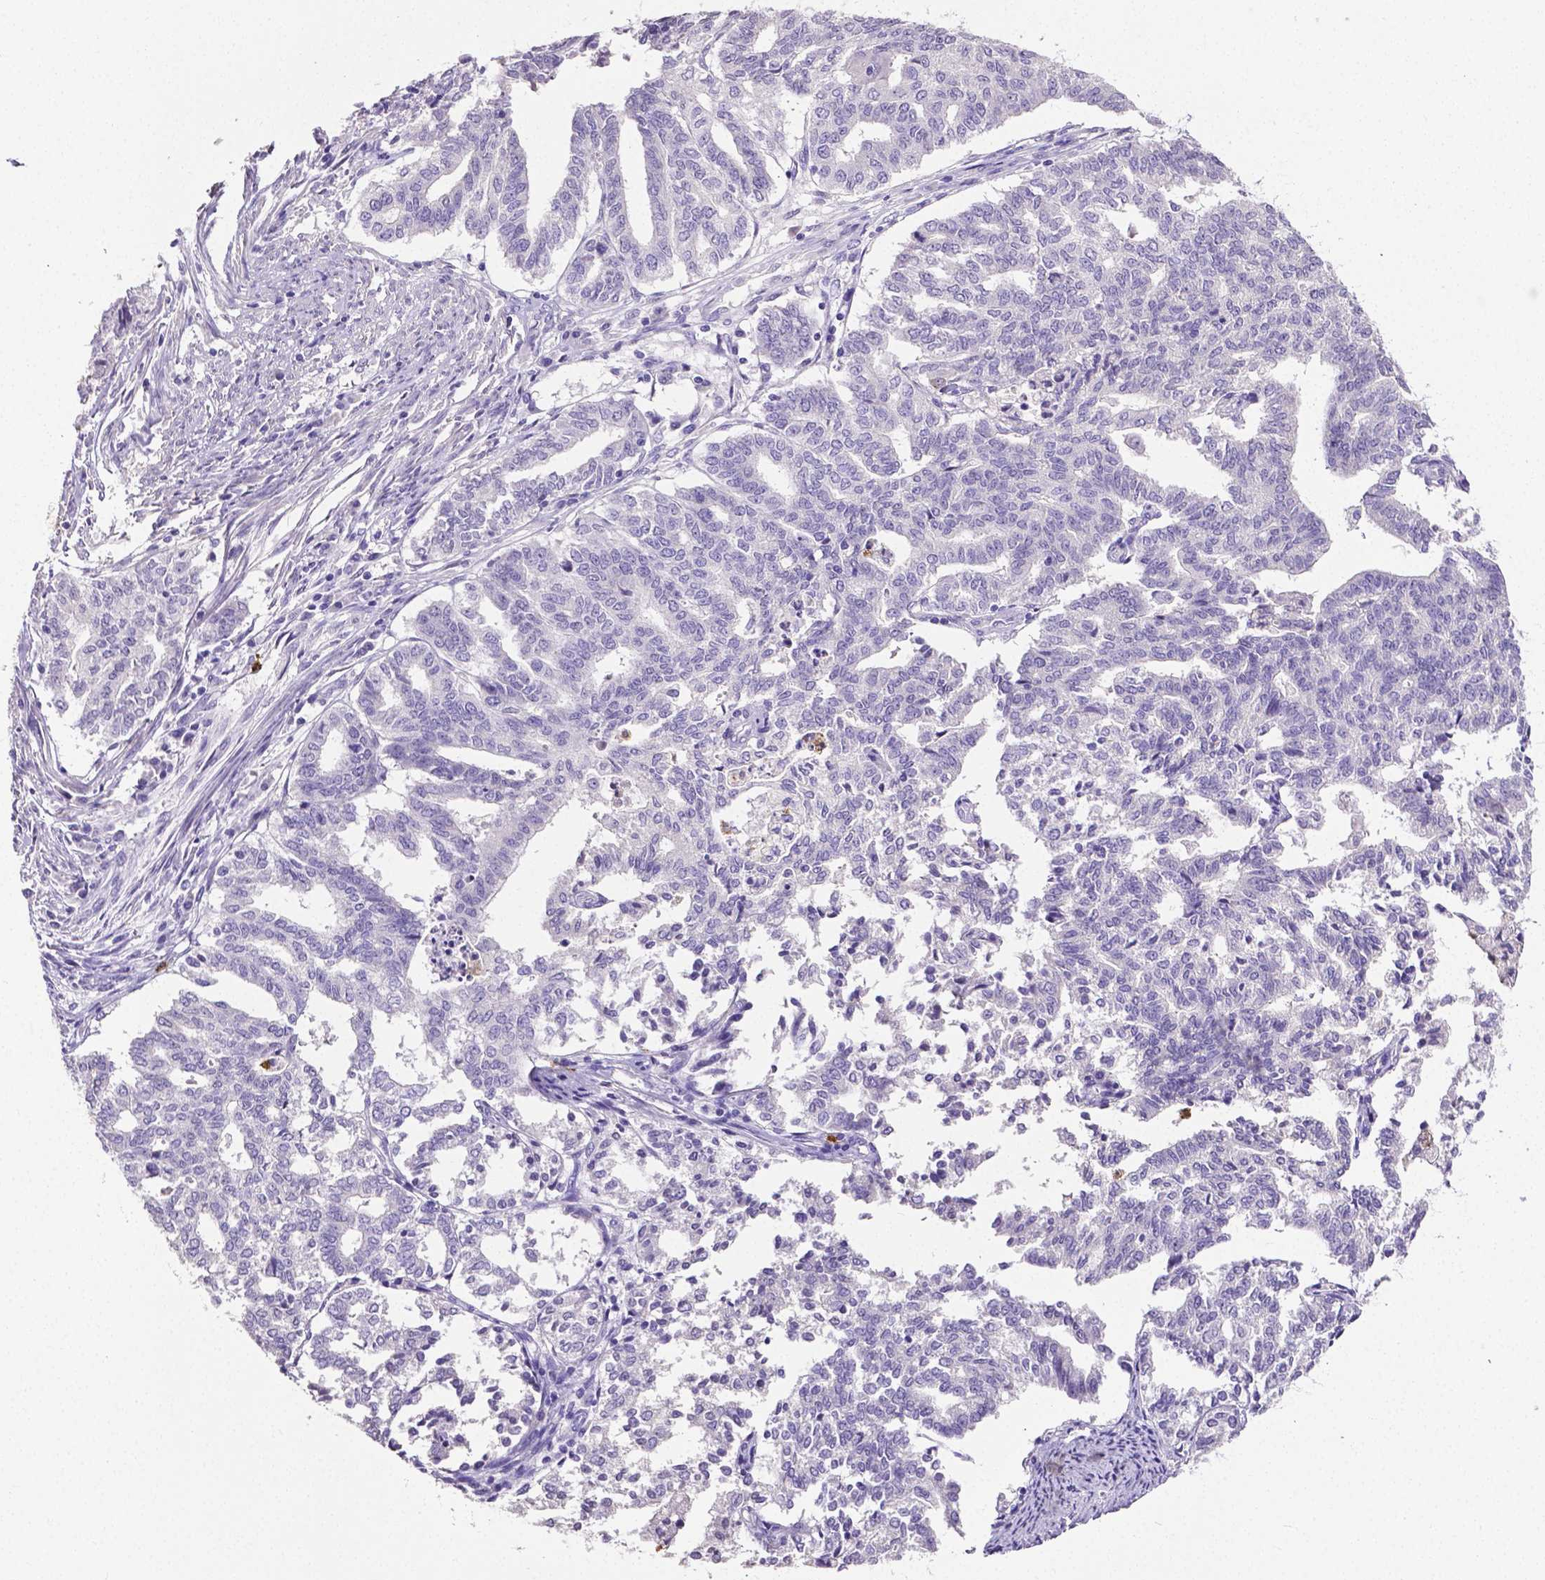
{"staining": {"intensity": "negative", "quantity": "none", "location": "none"}, "tissue": "endometrial cancer", "cell_type": "Tumor cells", "image_type": "cancer", "snomed": [{"axis": "morphology", "description": "Adenocarcinoma, NOS"}, {"axis": "topography", "description": "Endometrium"}], "caption": "Immunohistochemical staining of endometrial adenocarcinoma shows no significant staining in tumor cells. (Stains: DAB immunohistochemistry with hematoxylin counter stain, Microscopy: brightfield microscopy at high magnification).", "gene": "MMP9", "patient": {"sex": "female", "age": 79}}